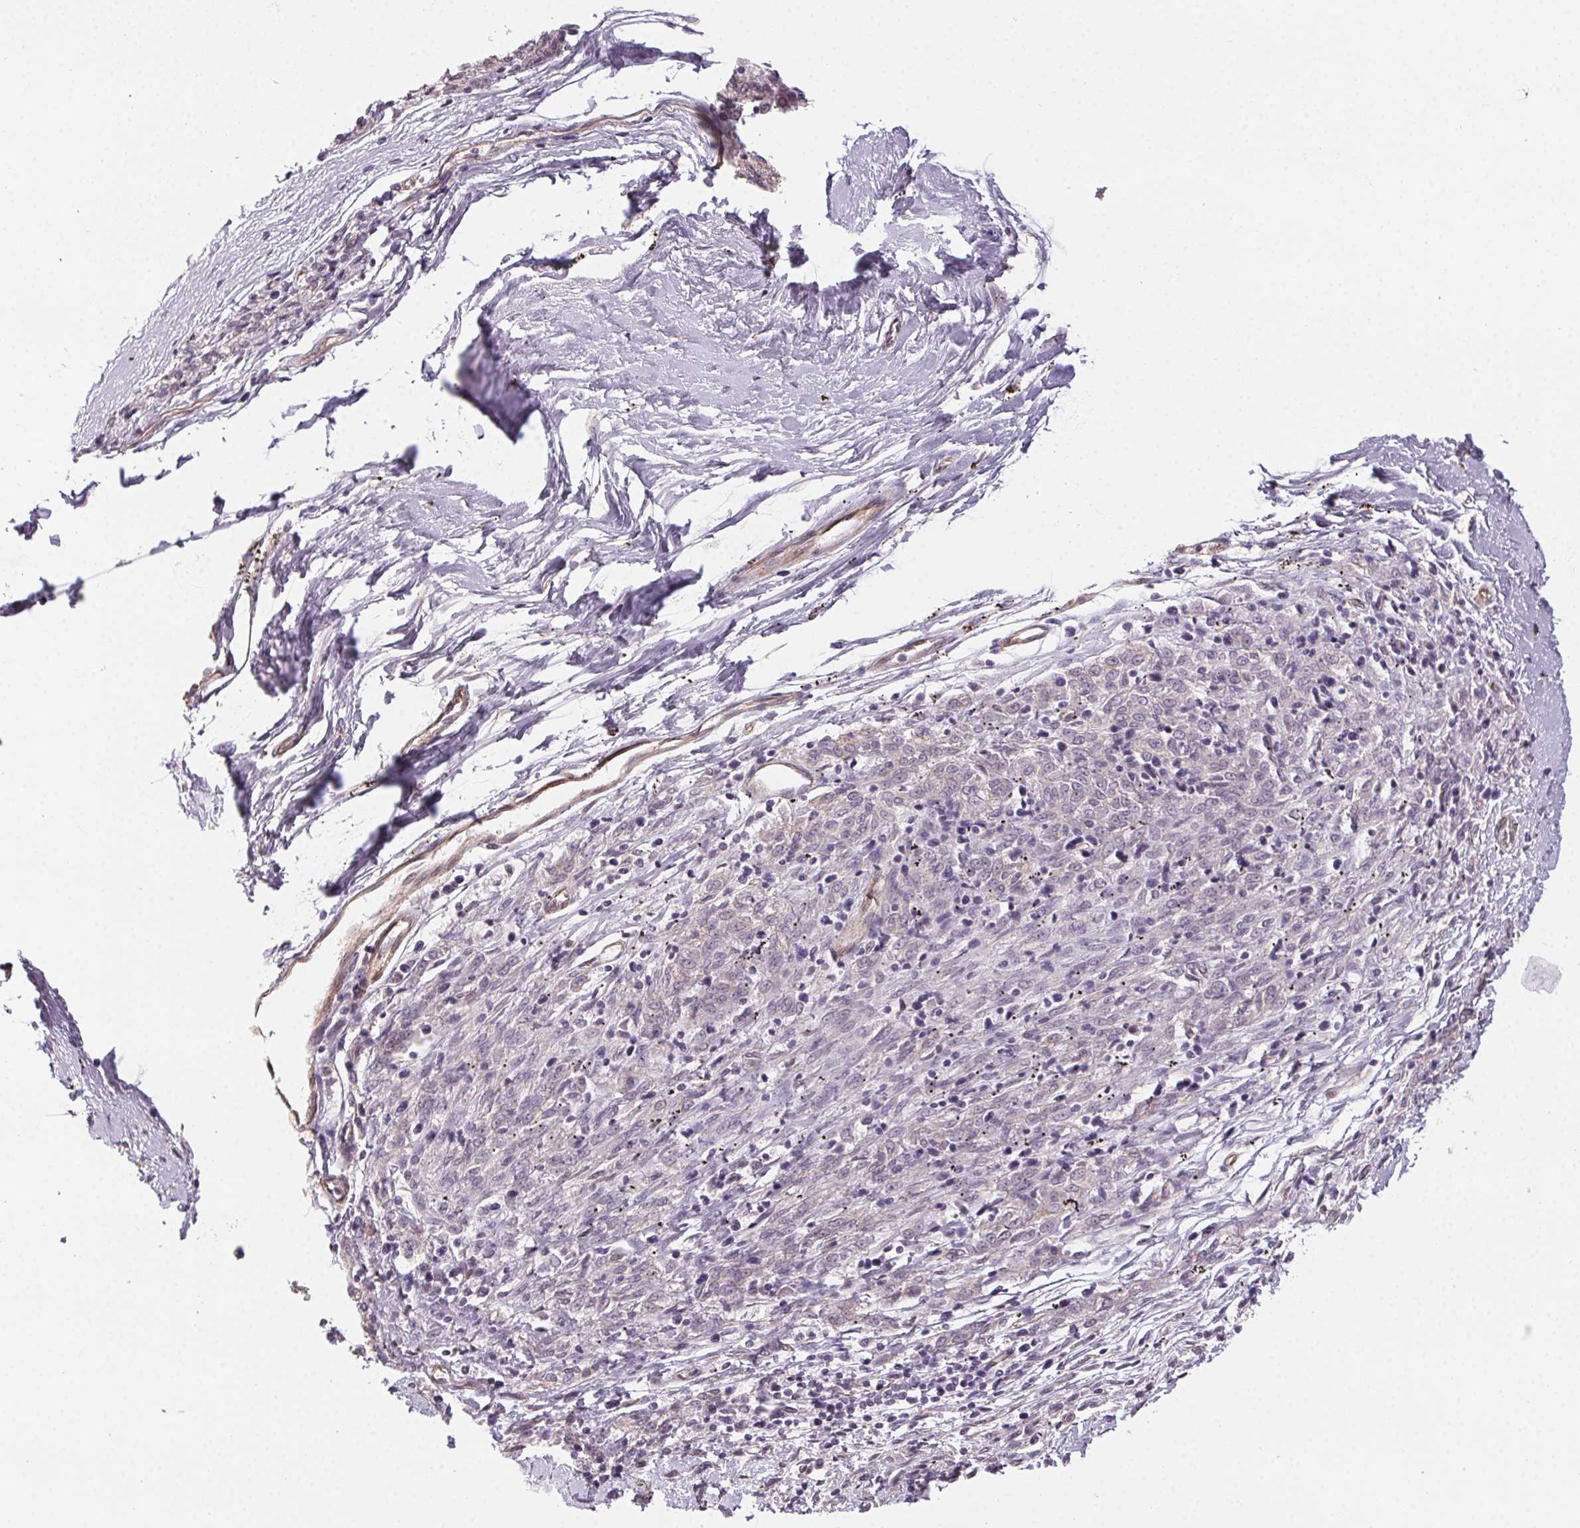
{"staining": {"intensity": "negative", "quantity": "none", "location": "none"}, "tissue": "melanoma", "cell_type": "Tumor cells", "image_type": "cancer", "snomed": [{"axis": "morphology", "description": "Malignant melanoma, NOS"}, {"axis": "topography", "description": "Skin"}], "caption": "DAB immunohistochemical staining of melanoma displays no significant expression in tumor cells. (DAB (3,3'-diaminobenzidine) immunohistochemistry with hematoxylin counter stain).", "gene": "PLA2G4F", "patient": {"sex": "female", "age": 72}}